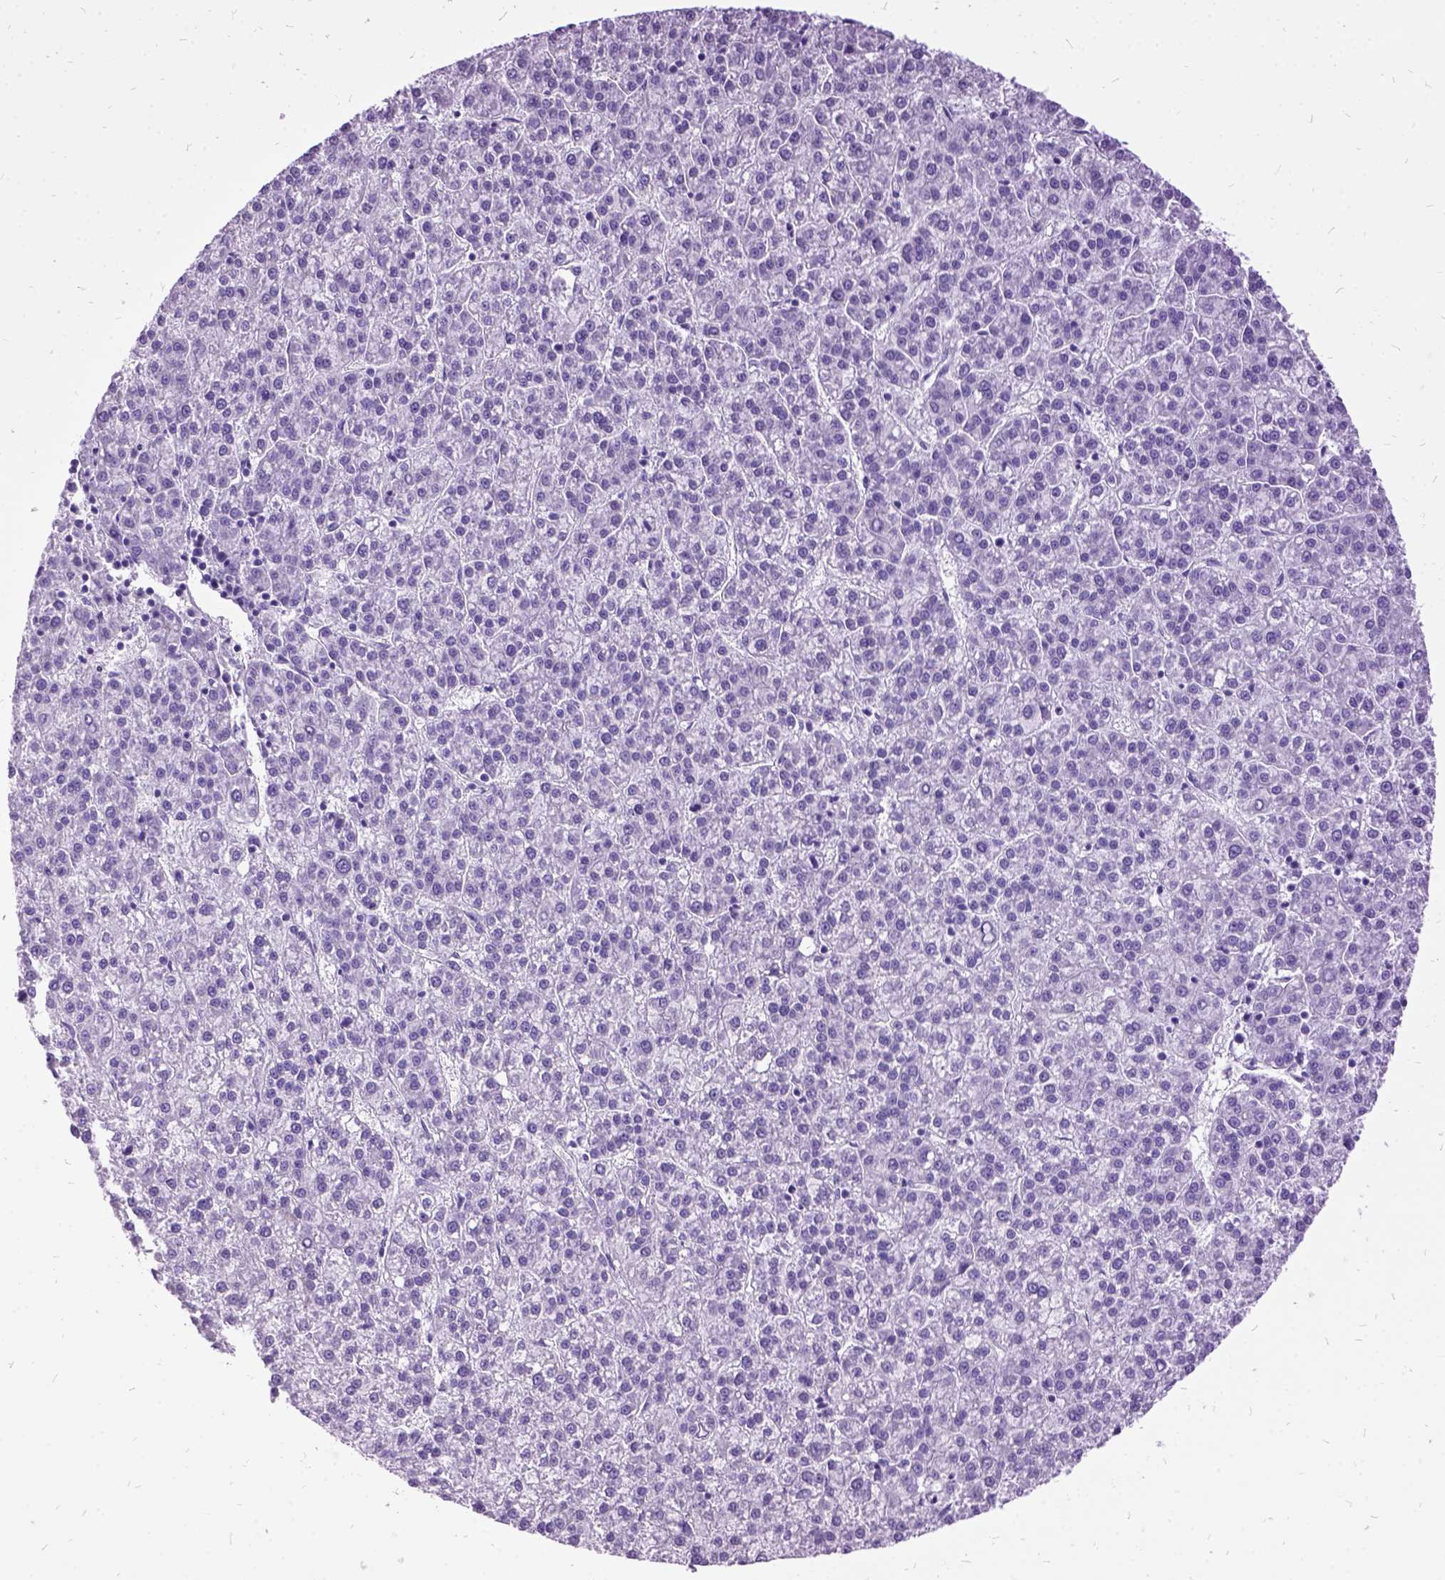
{"staining": {"intensity": "negative", "quantity": "none", "location": "none"}, "tissue": "liver cancer", "cell_type": "Tumor cells", "image_type": "cancer", "snomed": [{"axis": "morphology", "description": "Carcinoma, Hepatocellular, NOS"}, {"axis": "topography", "description": "Liver"}], "caption": "An image of liver cancer (hepatocellular carcinoma) stained for a protein exhibits no brown staining in tumor cells. Nuclei are stained in blue.", "gene": "MME", "patient": {"sex": "female", "age": 58}}